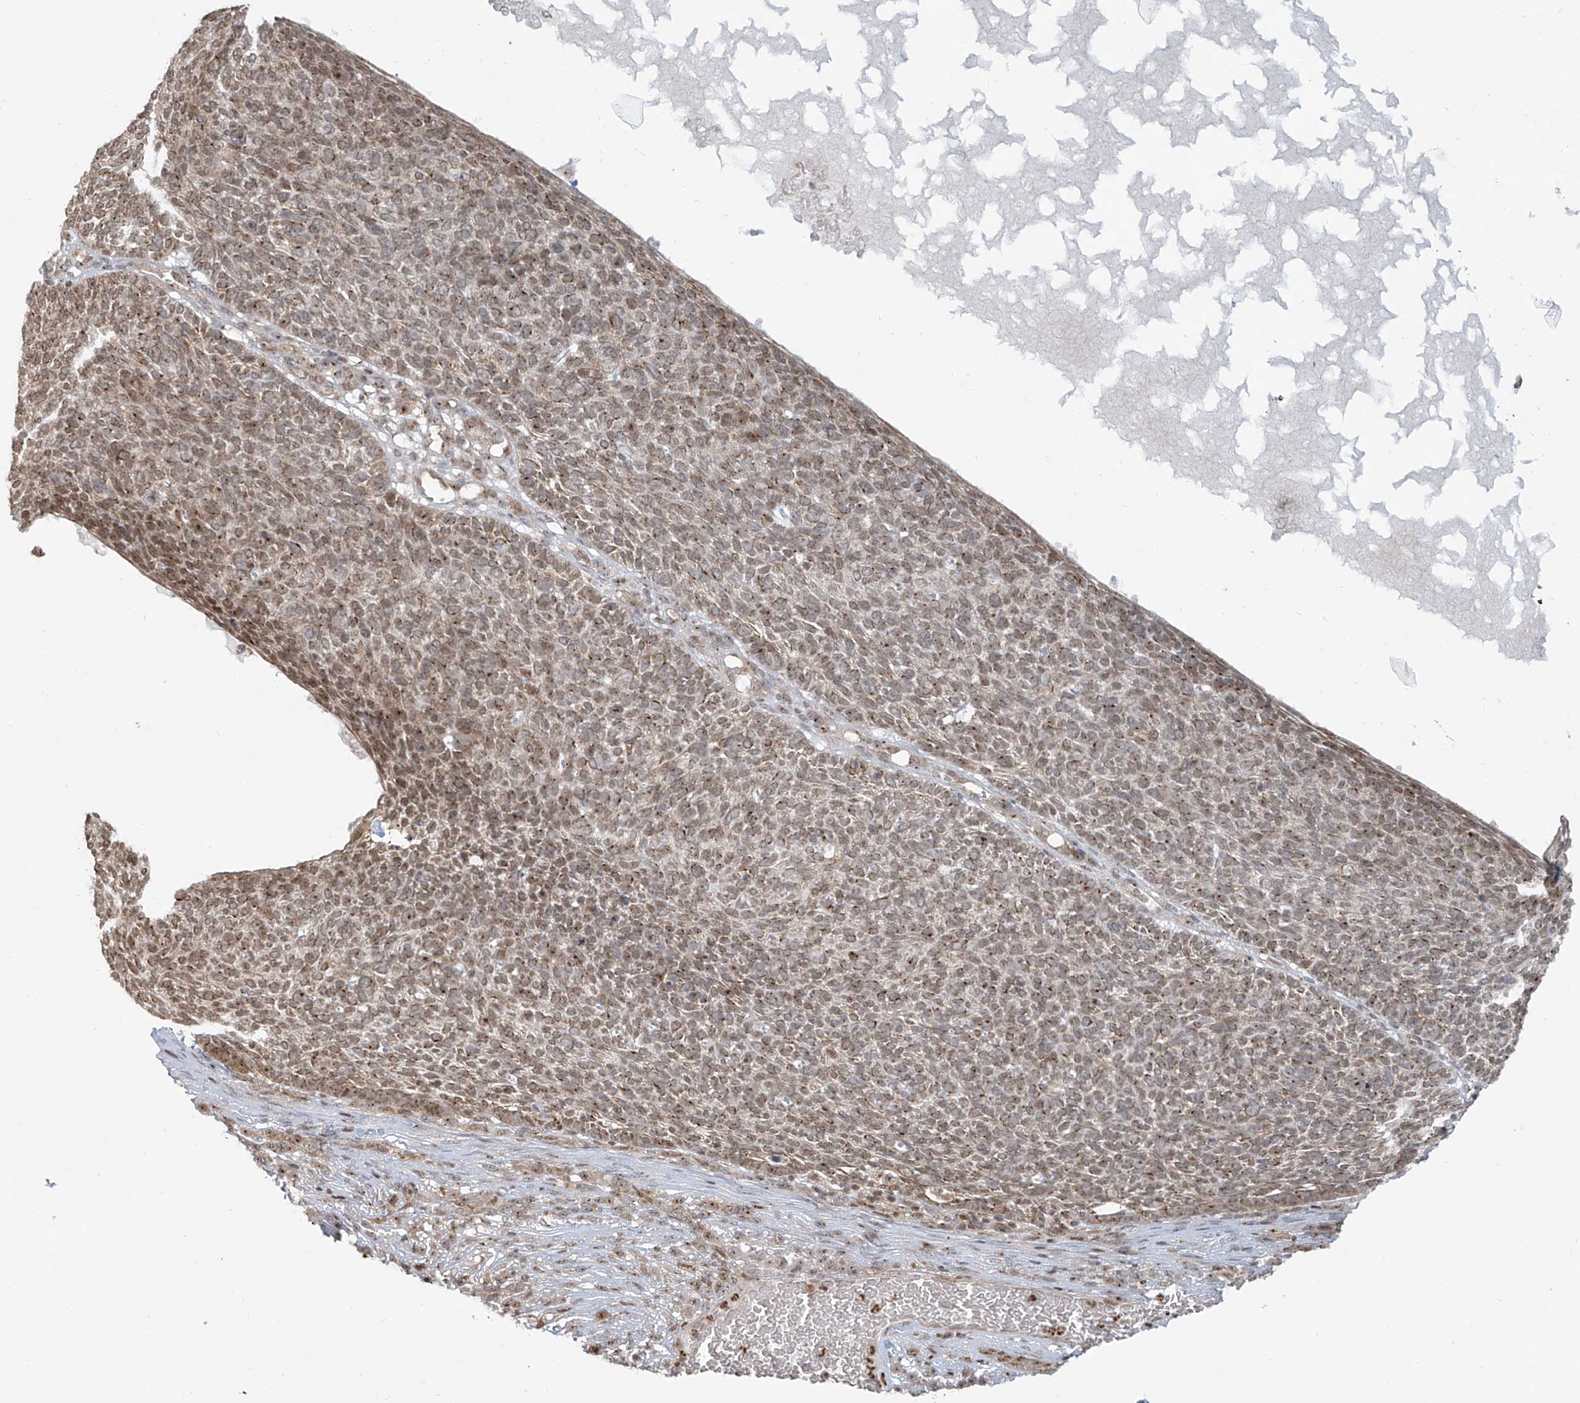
{"staining": {"intensity": "weak", "quantity": ">75%", "location": "nuclear"}, "tissue": "skin cancer", "cell_type": "Tumor cells", "image_type": "cancer", "snomed": [{"axis": "morphology", "description": "Squamous cell carcinoma, NOS"}, {"axis": "topography", "description": "Skin"}], "caption": "Protein positivity by IHC displays weak nuclear expression in approximately >75% of tumor cells in skin squamous cell carcinoma.", "gene": "VMP1", "patient": {"sex": "female", "age": 90}}